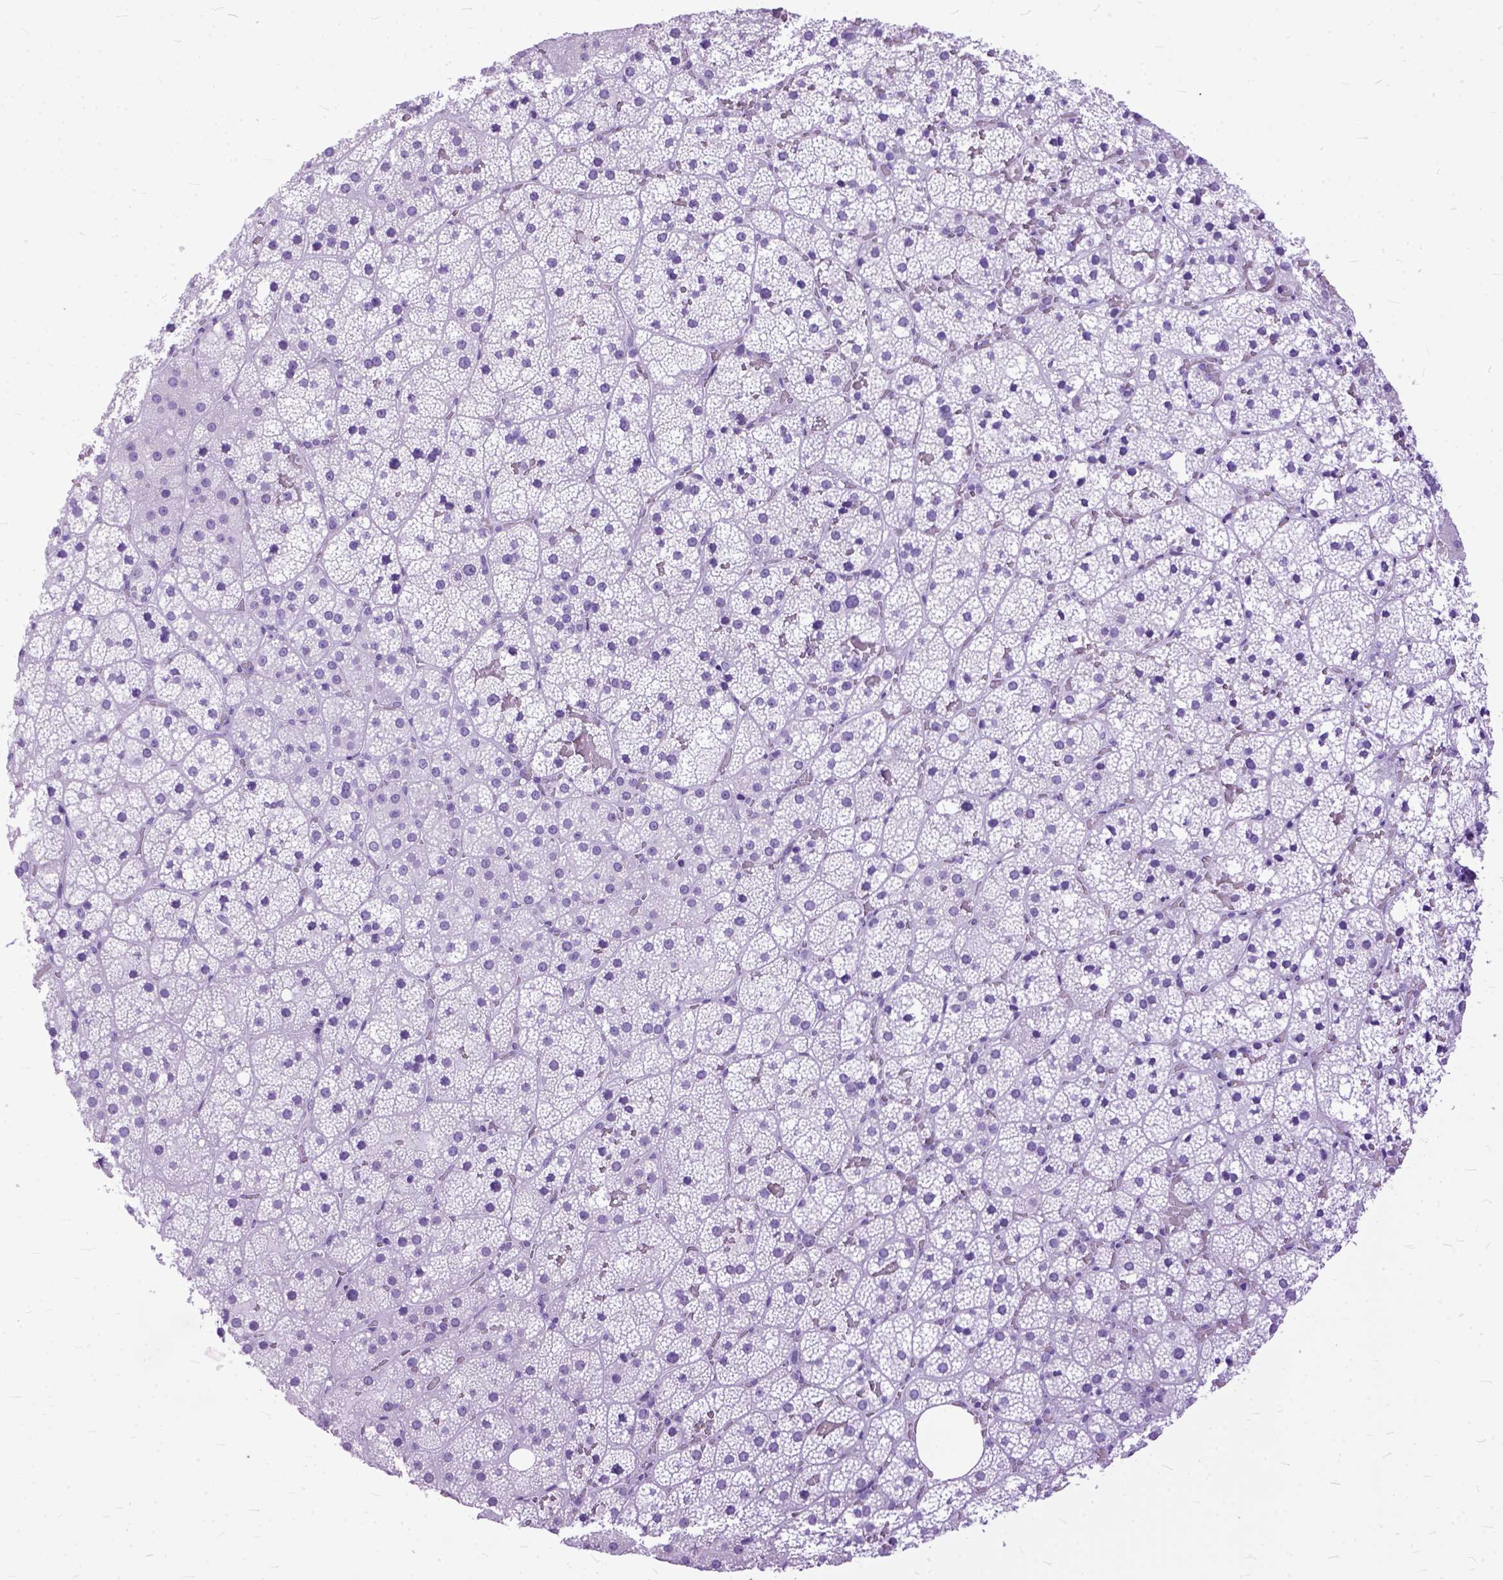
{"staining": {"intensity": "negative", "quantity": "none", "location": "none"}, "tissue": "adrenal gland", "cell_type": "Glandular cells", "image_type": "normal", "snomed": [{"axis": "morphology", "description": "Normal tissue, NOS"}, {"axis": "topography", "description": "Adrenal gland"}], "caption": "The immunohistochemistry micrograph has no significant expression in glandular cells of adrenal gland.", "gene": "GNGT1", "patient": {"sex": "male", "age": 53}}